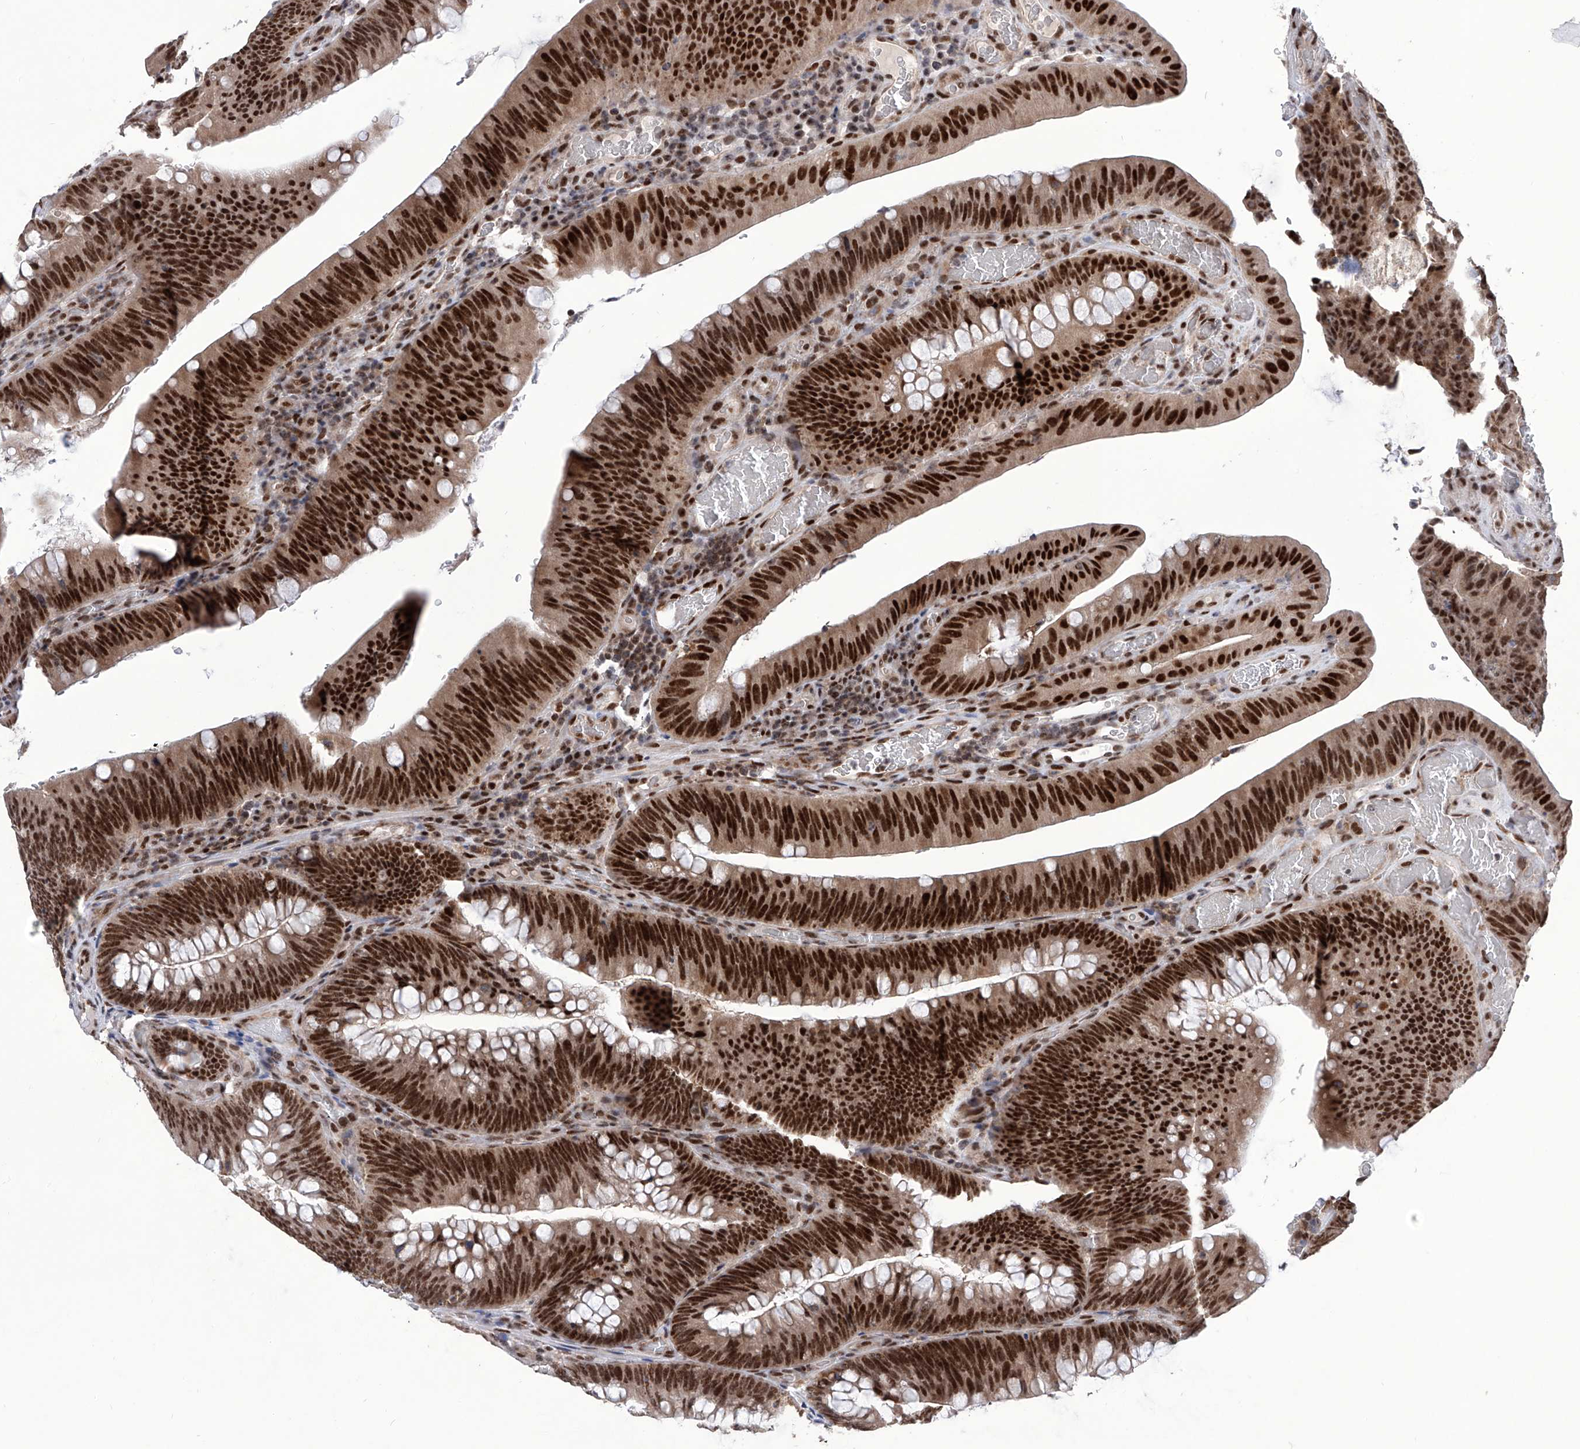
{"staining": {"intensity": "strong", "quantity": ">75%", "location": "nuclear"}, "tissue": "colorectal cancer", "cell_type": "Tumor cells", "image_type": "cancer", "snomed": [{"axis": "morphology", "description": "Normal tissue, NOS"}, {"axis": "topography", "description": "Colon"}], "caption": "Tumor cells display high levels of strong nuclear positivity in approximately >75% of cells in human colorectal cancer. (brown staining indicates protein expression, while blue staining denotes nuclei).", "gene": "RAD54L", "patient": {"sex": "female", "age": 82}}